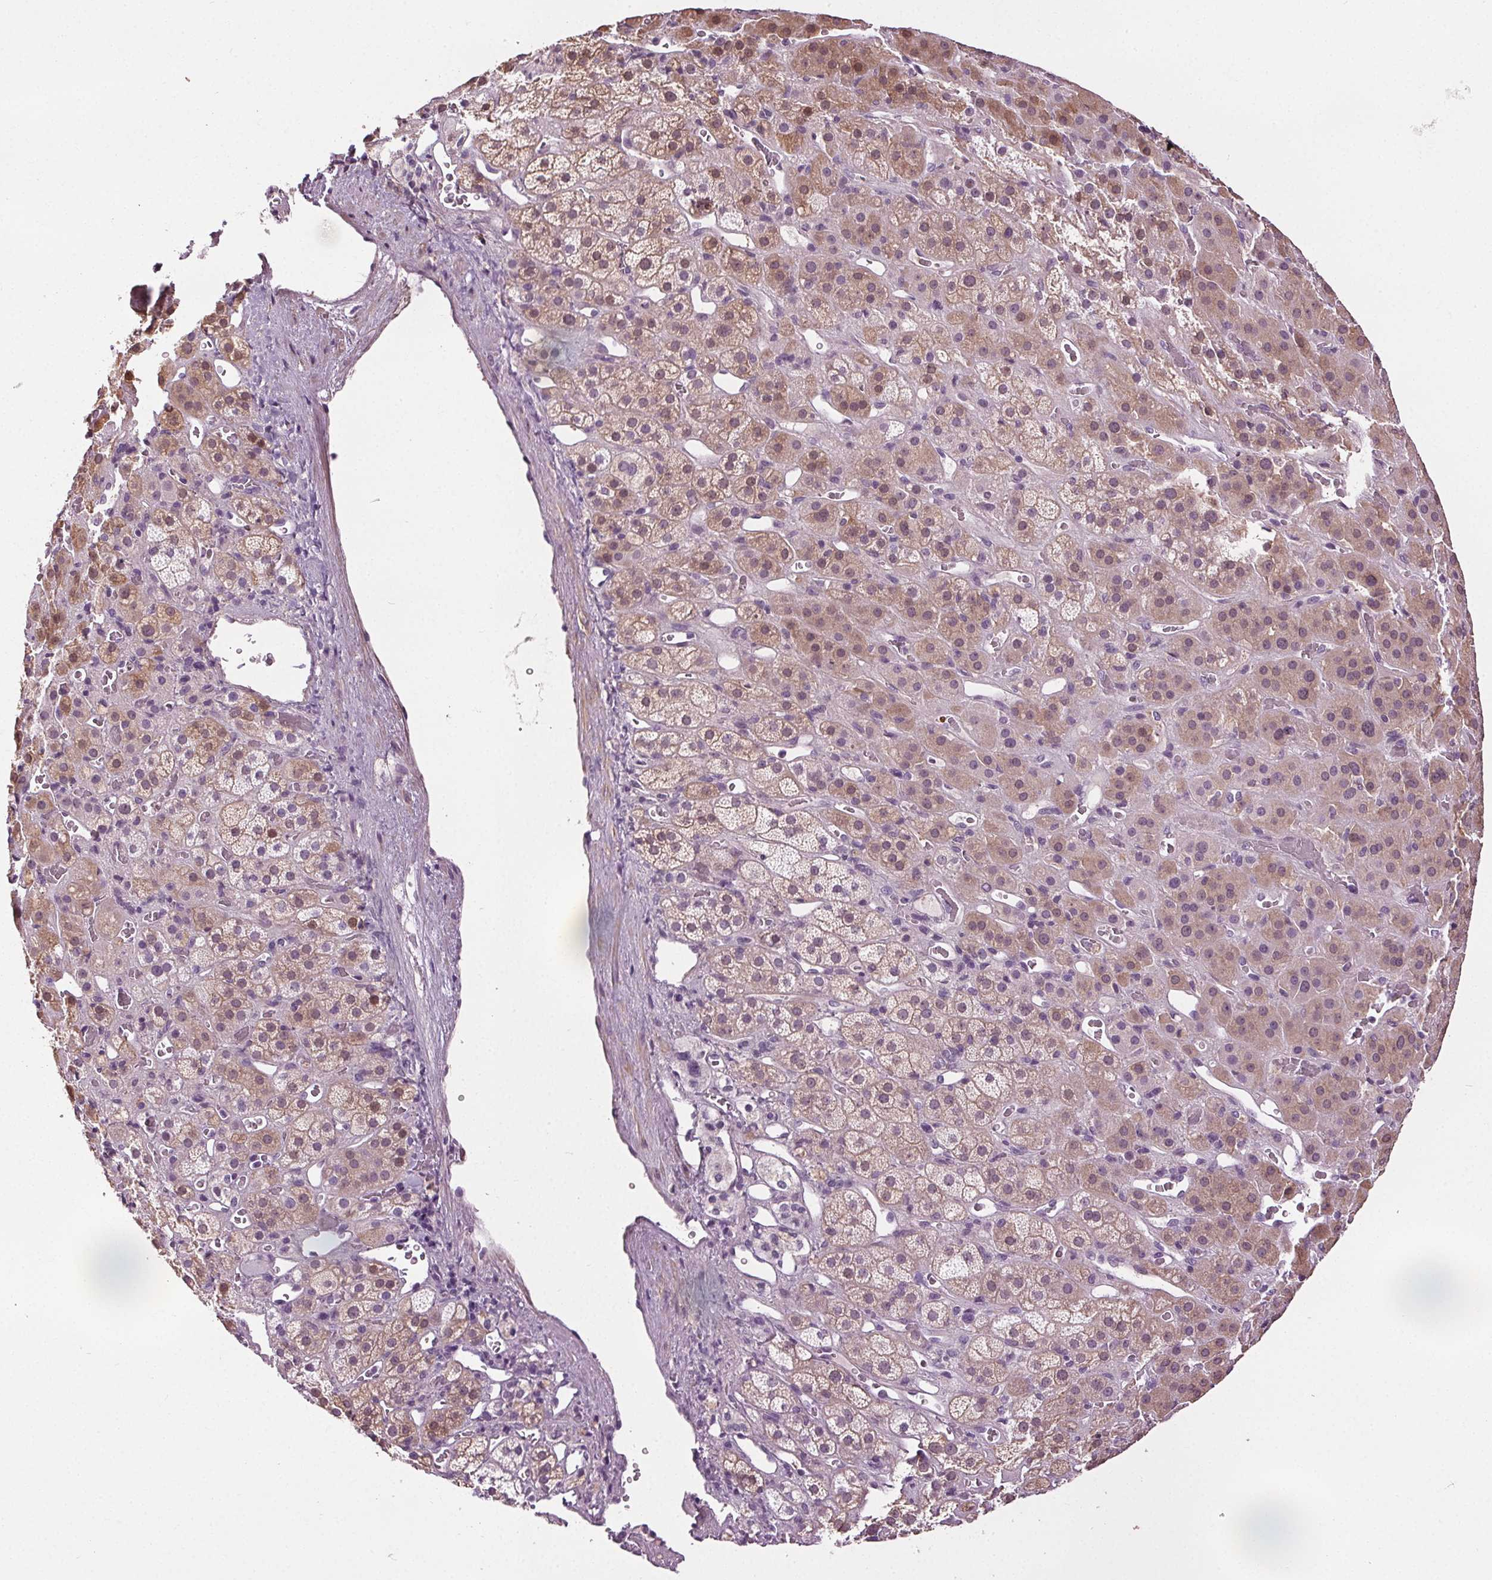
{"staining": {"intensity": "weak", "quantity": "25%-75%", "location": "cytoplasmic/membranous"}, "tissue": "adrenal gland", "cell_type": "Glandular cells", "image_type": "normal", "snomed": [{"axis": "morphology", "description": "Normal tissue, NOS"}, {"axis": "topography", "description": "Adrenal gland"}], "caption": "Weak cytoplasmic/membranous protein positivity is appreciated in about 25%-75% of glandular cells in adrenal gland. Using DAB (3,3'-diaminobenzidine) (brown) and hematoxylin (blue) stains, captured at high magnification using brightfield microscopy.", "gene": "RASA1", "patient": {"sex": "male", "age": 57}}